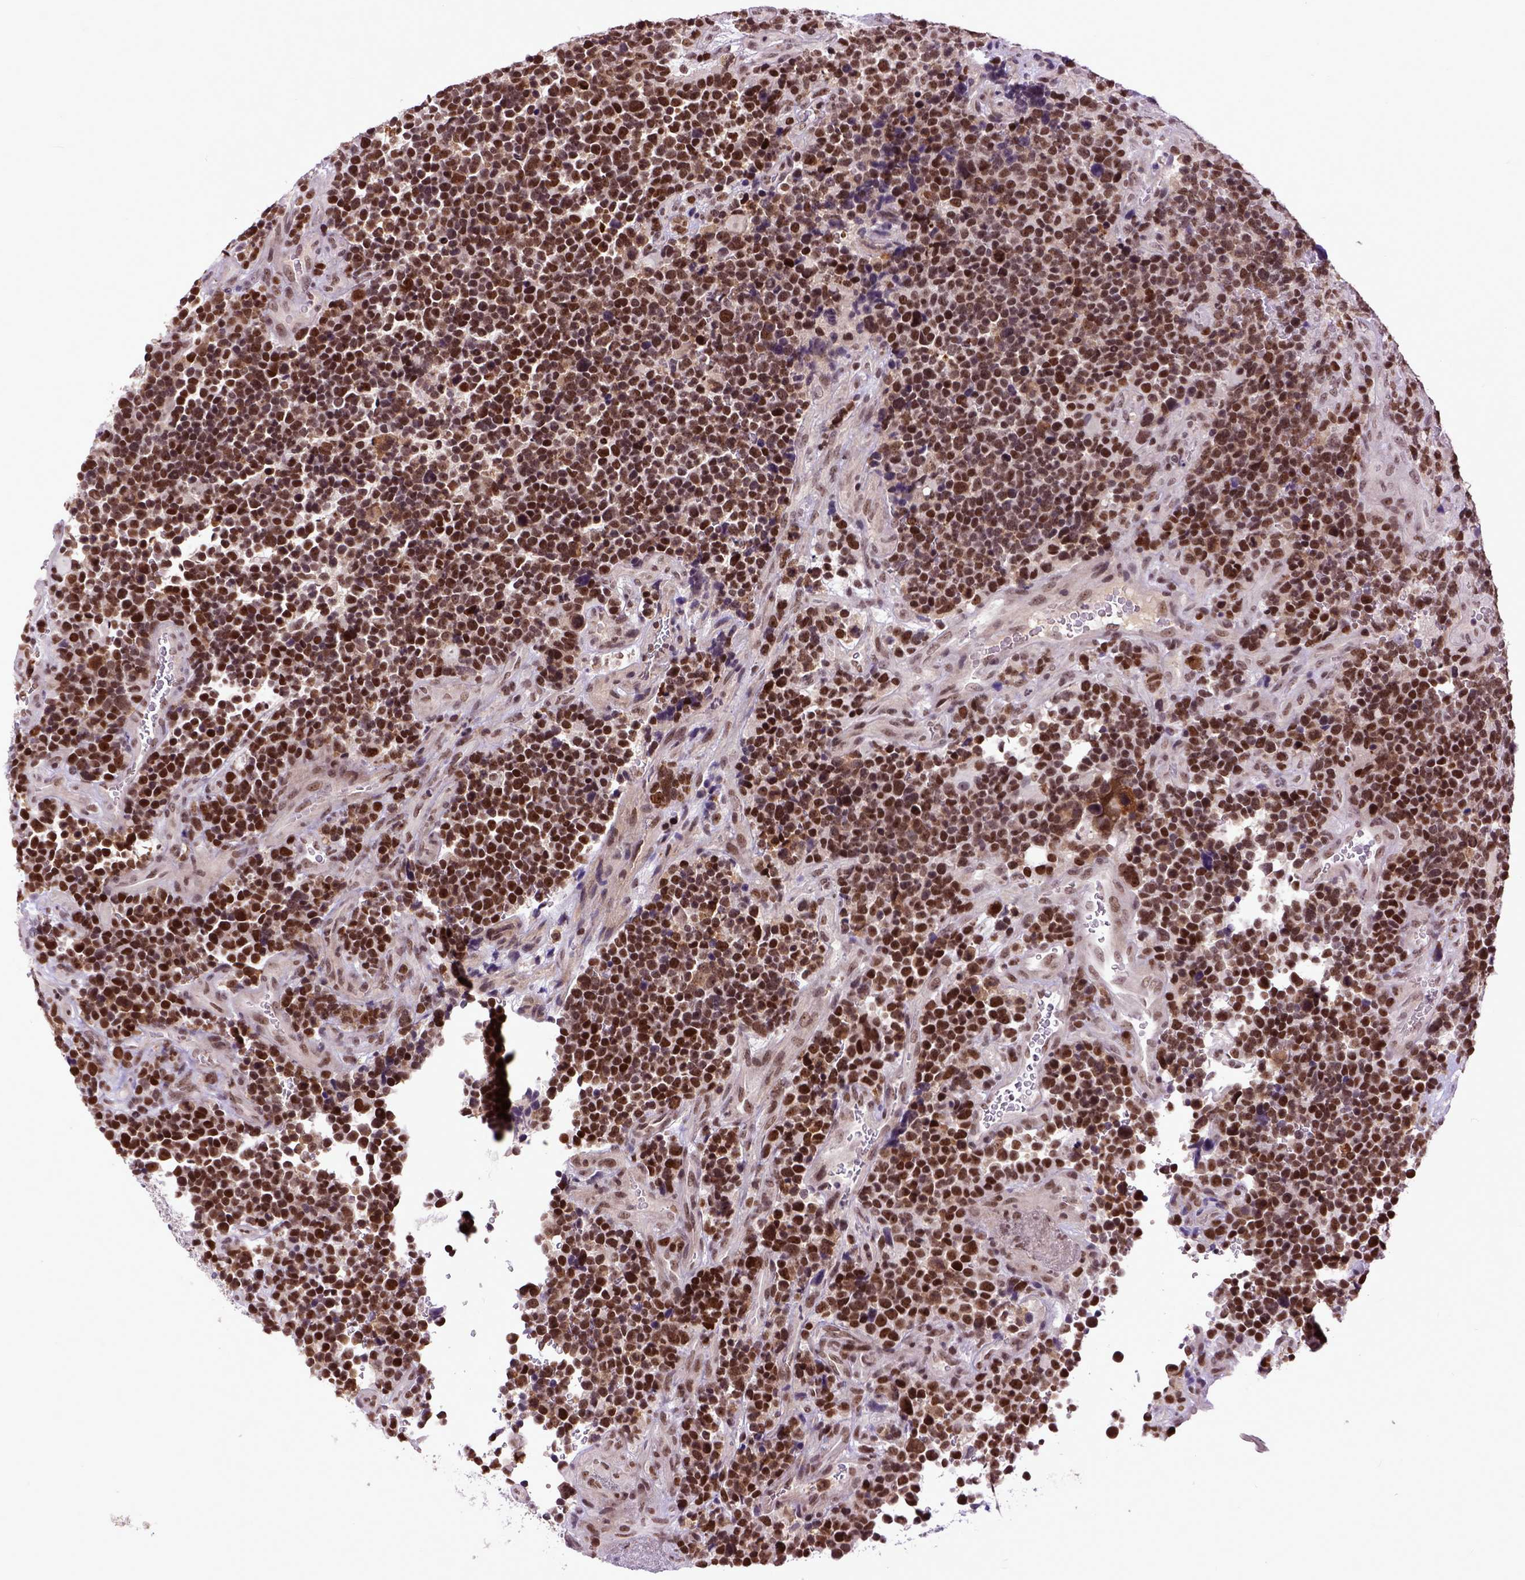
{"staining": {"intensity": "moderate", "quantity": ">75%", "location": "nuclear"}, "tissue": "glioma", "cell_type": "Tumor cells", "image_type": "cancer", "snomed": [{"axis": "morphology", "description": "Glioma, malignant, High grade"}, {"axis": "topography", "description": "Brain"}], "caption": "Moderate nuclear expression is present in approximately >75% of tumor cells in malignant glioma (high-grade). (Brightfield microscopy of DAB IHC at high magnification).", "gene": "RCC2", "patient": {"sex": "male", "age": 33}}